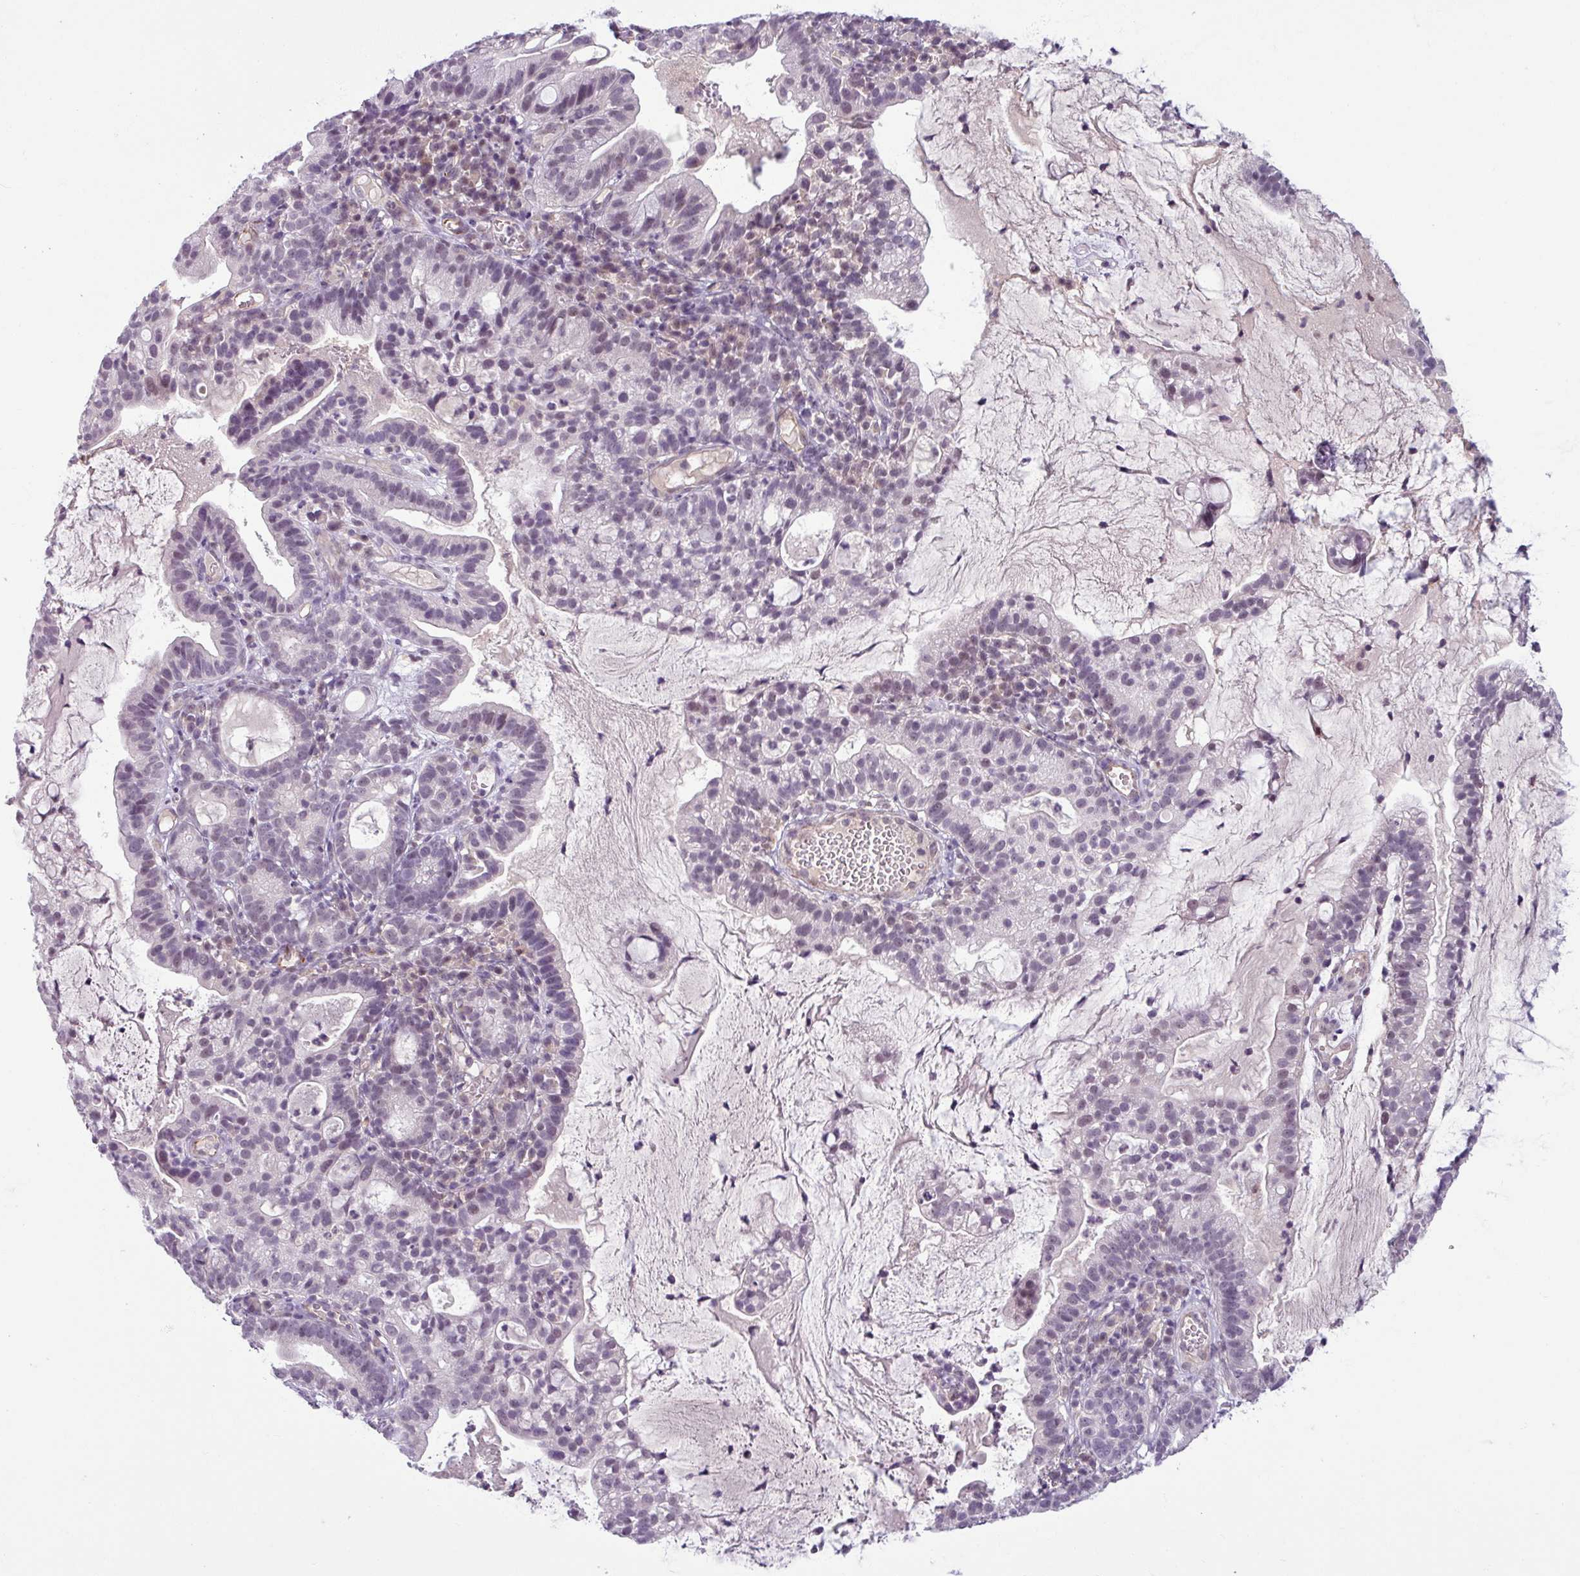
{"staining": {"intensity": "weak", "quantity": "<25%", "location": "nuclear"}, "tissue": "cervical cancer", "cell_type": "Tumor cells", "image_type": "cancer", "snomed": [{"axis": "morphology", "description": "Adenocarcinoma, NOS"}, {"axis": "topography", "description": "Cervix"}], "caption": "Immunohistochemistry image of cervical cancer (adenocarcinoma) stained for a protein (brown), which displays no positivity in tumor cells.", "gene": "UVSSA", "patient": {"sex": "female", "age": 41}}